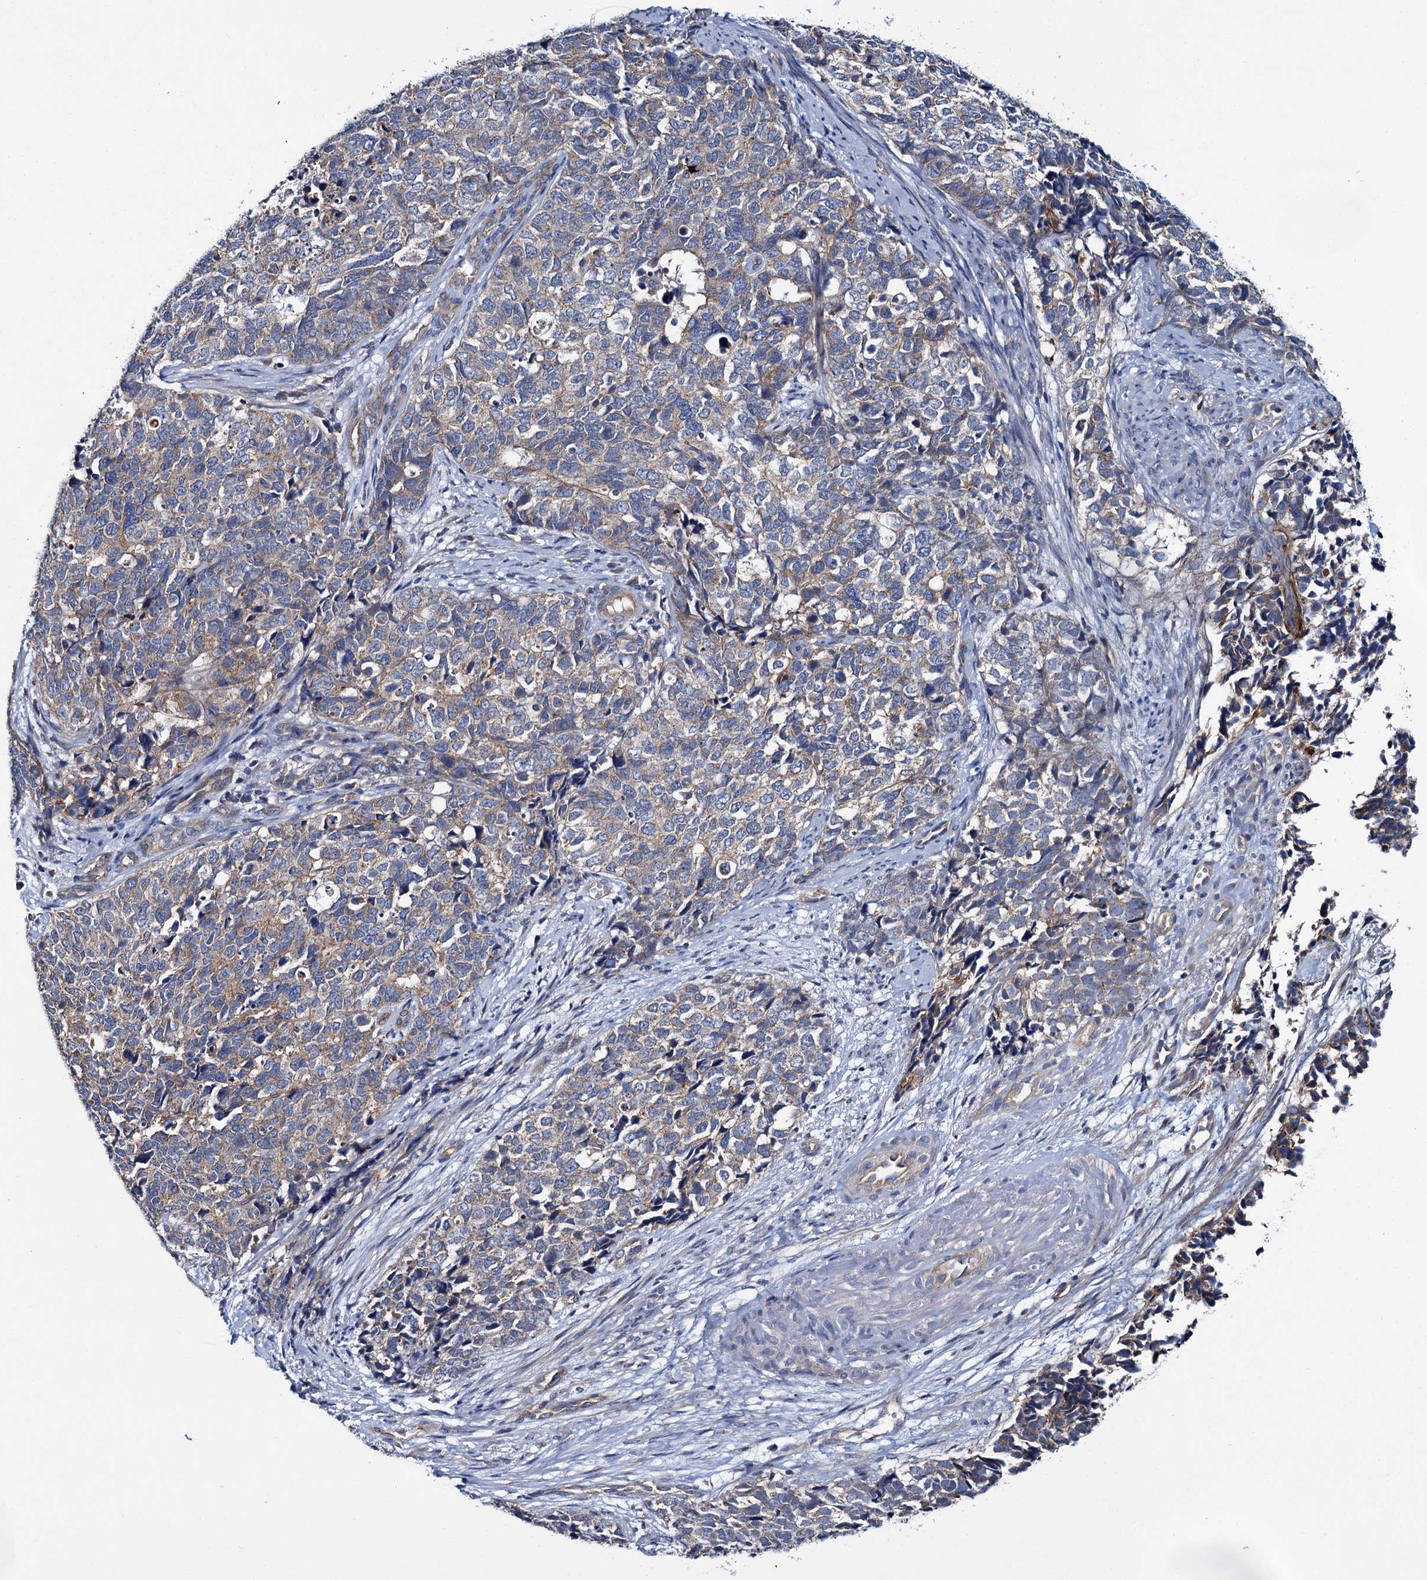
{"staining": {"intensity": "moderate", "quantity": "<25%", "location": "cytoplasmic/membranous"}, "tissue": "cervical cancer", "cell_type": "Tumor cells", "image_type": "cancer", "snomed": [{"axis": "morphology", "description": "Squamous cell carcinoma, NOS"}, {"axis": "topography", "description": "Cervix"}], "caption": "Immunohistochemistry staining of cervical cancer (squamous cell carcinoma), which exhibits low levels of moderate cytoplasmic/membranous positivity in approximately <25% of tumor cells indicating moderate cytoplasmic/membranous protein staining. The staining was performed using DAB (3,3'-diaminobenzidine) (brown) for protein detection and nuclei were counterstained in hematoxylin (blue).", "gene": "CEP295", "patient": {"sex": "female", "age": 63}}